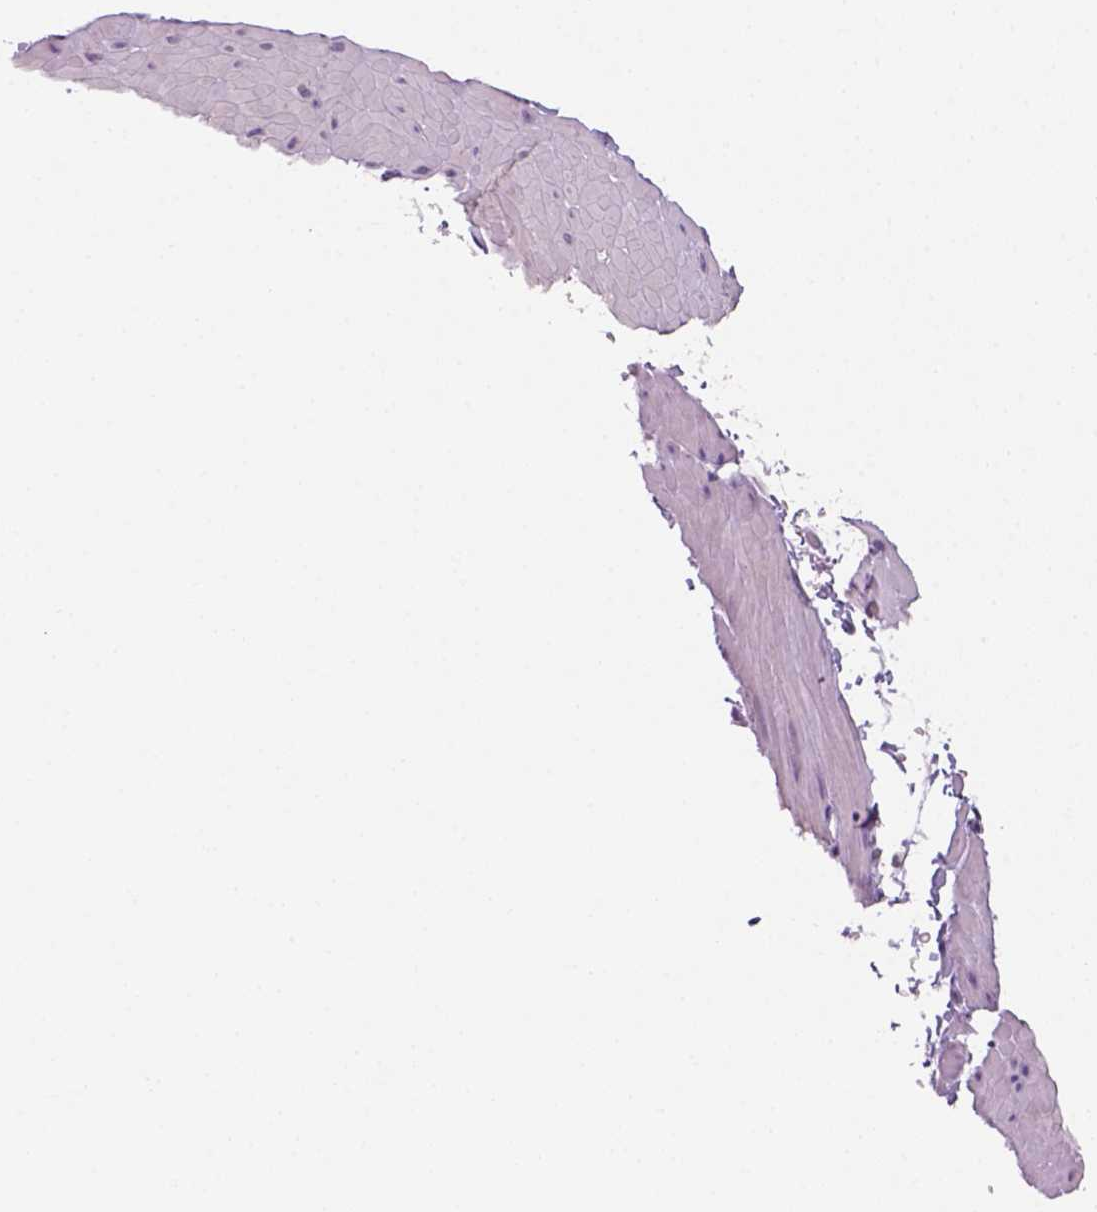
{"staining": {"intensity": "negative", "quantity": "none", "location": "none"}, "tissue": "adipose tissue", "cell_type": "Adipocytes", "image_type": "normal", "snomed": [{"axis": "morphology", "description": "Normal tissue, NOS"}, {"axis": "topography", "description": "Smooth muscle"}, {"axis": "topography", "description": "Peripheral nerve tissue"}], "caption": "A high-resolution image shows immunohistochemistry (IHC) staining of normal adipose tissue, which exhibits no significant expression in adipocytes.", "gene": "GOT1", "patient": {"sex": "male", "age": 58}}